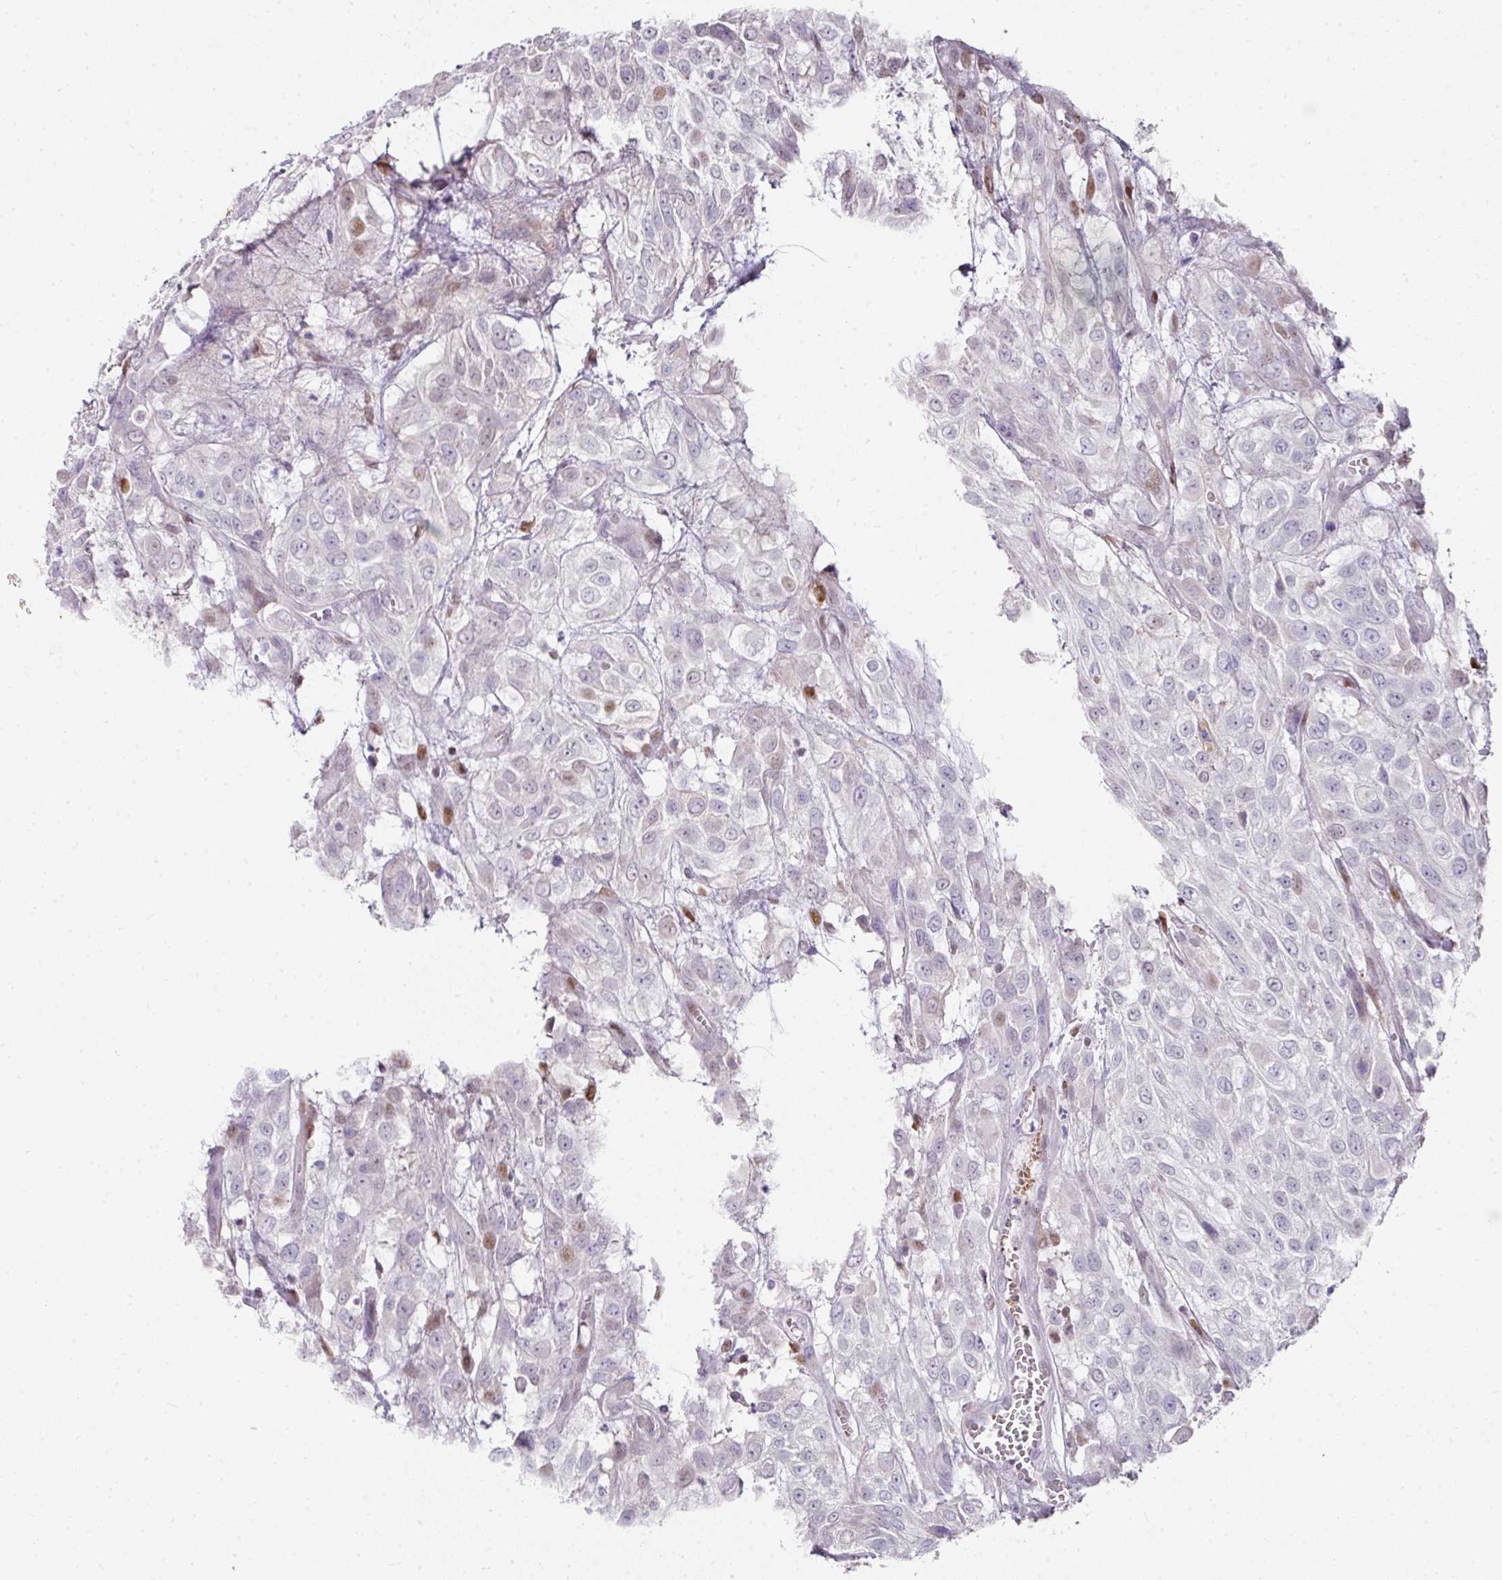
{"staining": {"intensity": "negative", "quantity": "none", "location": "none"}, "tissue": "urothelial cancer", "cell_type": "Tumor cells", "image_type": "cancer", "snomed": [{"axis": "morphology", "description": "Urothelial carcinoma, High grade"}, {"axis": "topography", "description": "Urinary bladder"}], "caption": "This photomicrograph is of urothelial carcinoma (high-grade) stained with IHC to label a protein in brown with the nuclei are counter-stained blue. There is no expression in tumor cells. (DAB IHC with hematoxylin counter stain).", "gene": "ANKRD18A", "patient": {"sex": "male", "age": 57}}